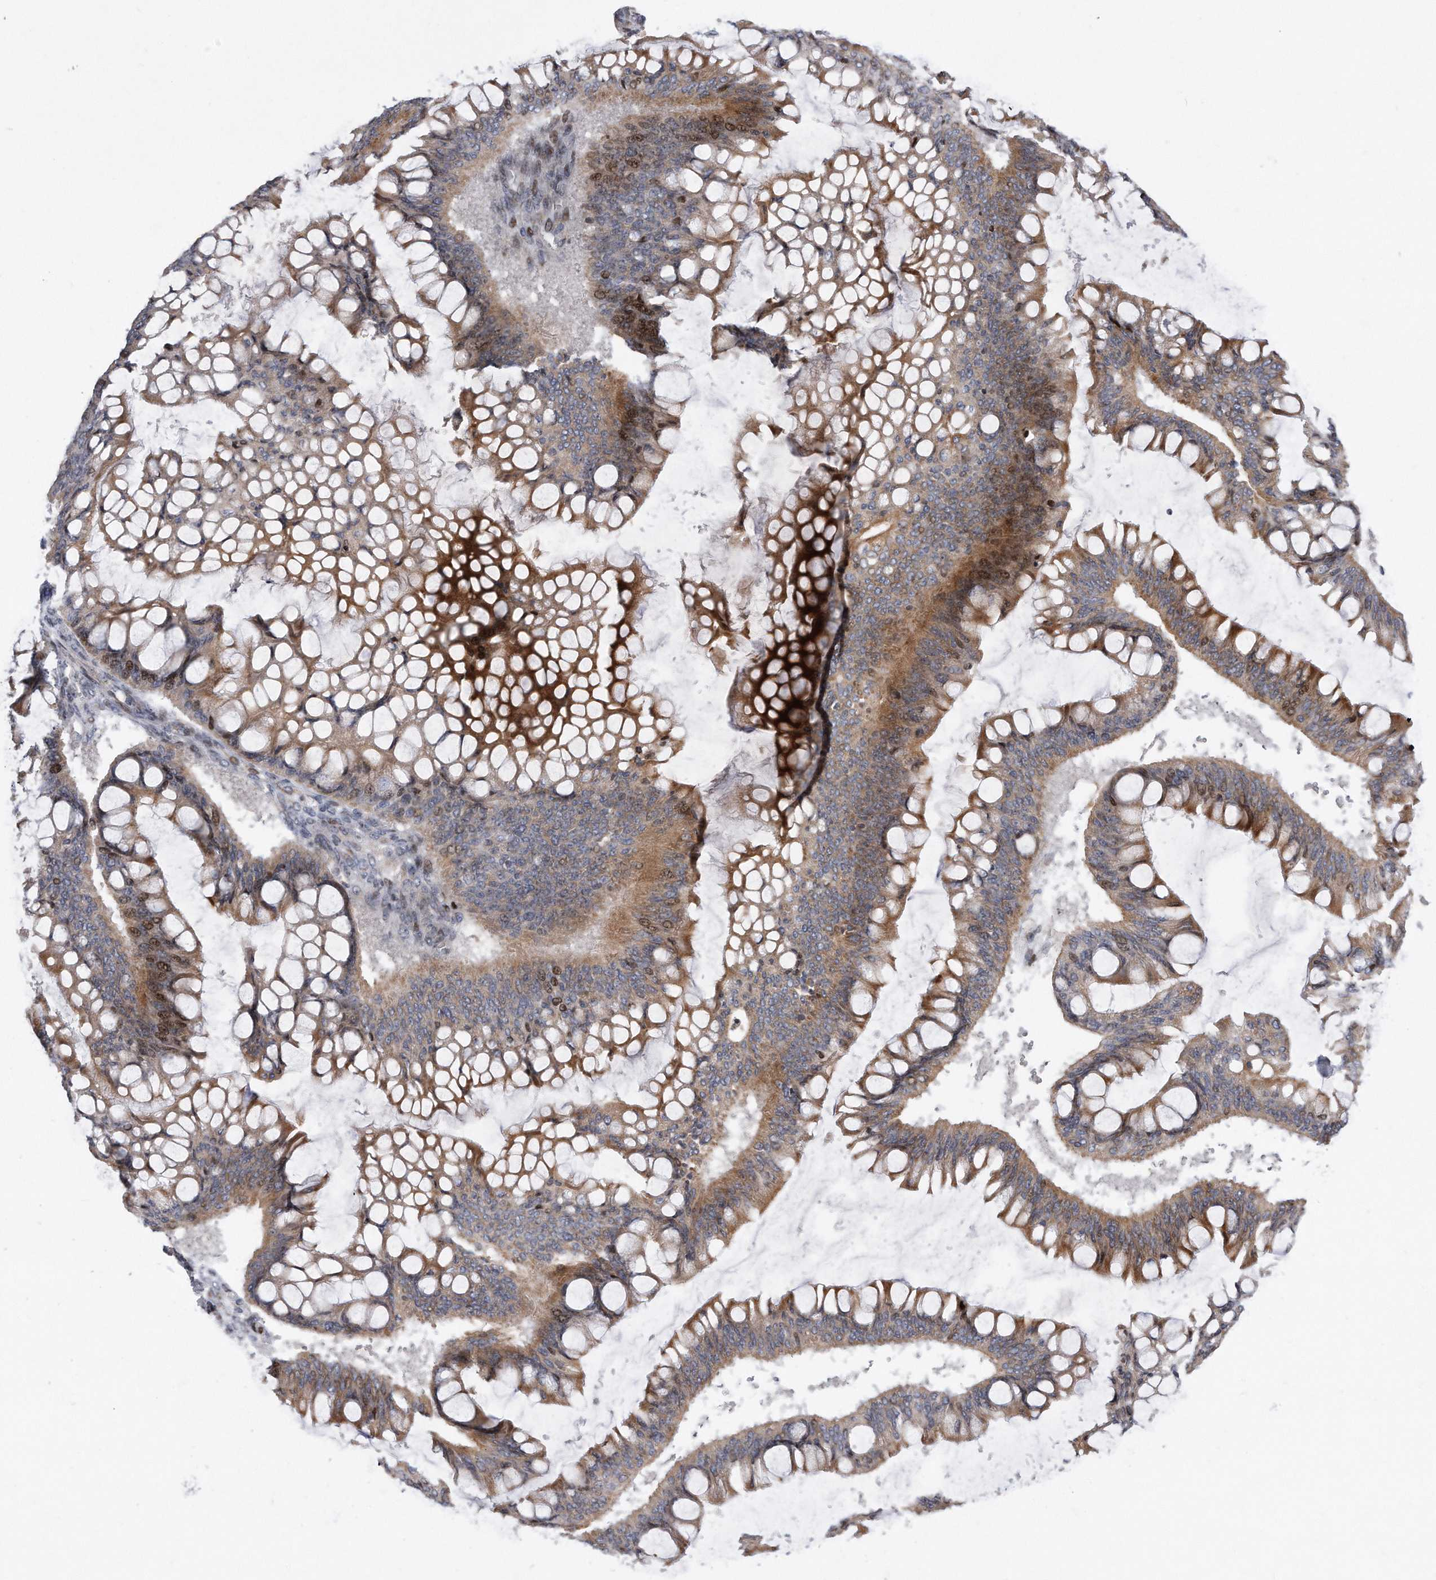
{"staining": {"intensity": "strong", "quantity": "25%-75%", "location": "cytoplasmic/membranous,nuclear"}, "tissue": "ovarian cancer", "cell_type": "Tumor cells", "image_type": "cancer", "snomed": [{"axis": "morphology", "description": "Cystadenocarcinoma, mucinous, NOS"}, {"axis": "topography", "description": "Ovary"}], "caption": "There is high levels of strong cytoplasmic/membranous and nuclear positivity in tumor cells of ovarian cancer, as demonstrated by immunohistochemical staining (brown color).", "gene": "CDH12", "patient": {"sex": "female", "age": 73}}